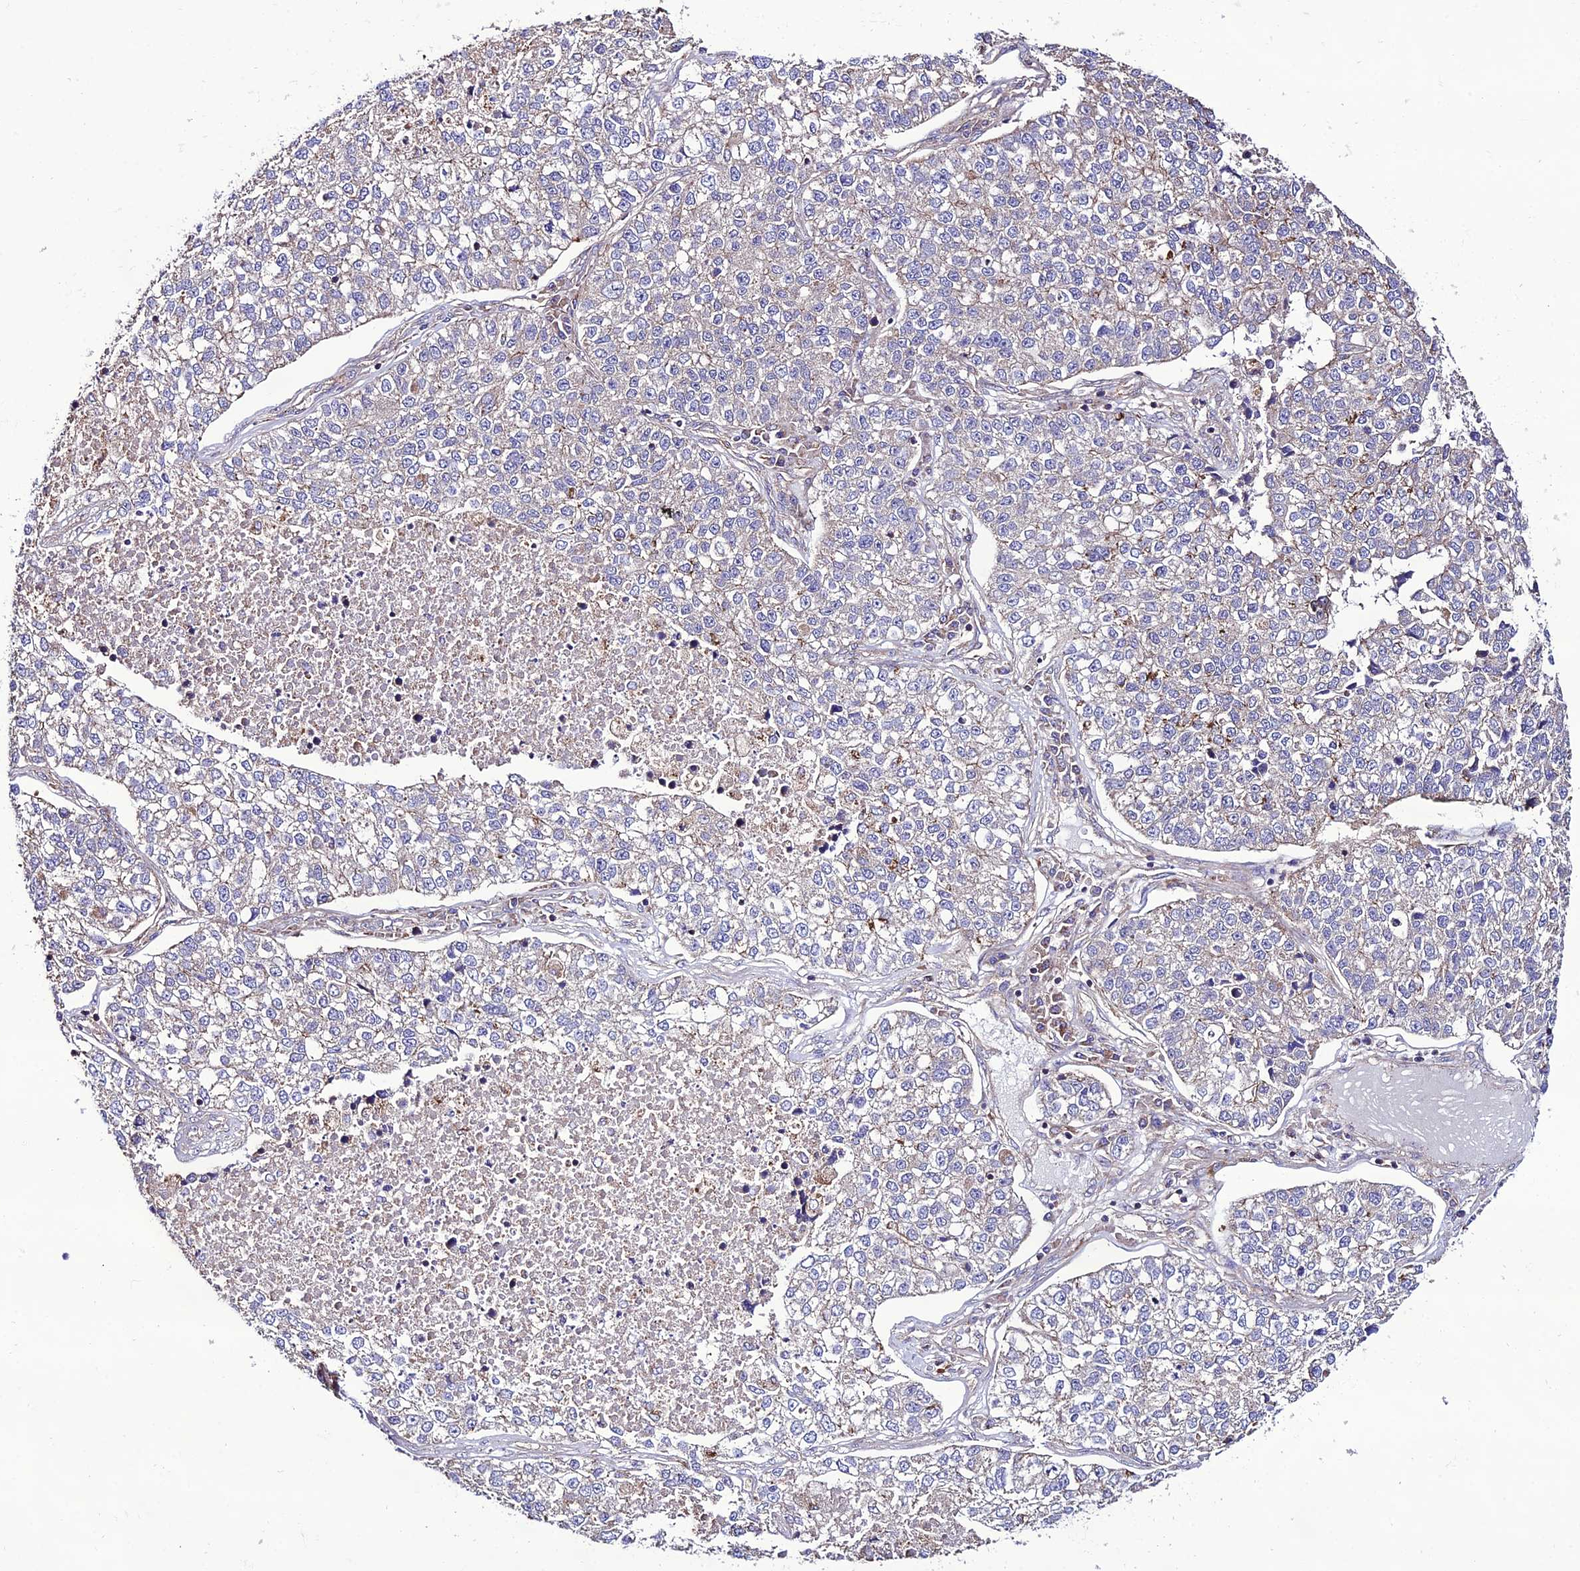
{"staining": {"intensity": "negative", "quantity": "none", "location": "none"}, "tissue": "lung cancer", "cell_type": "Tumor cells", "image_type": "cancer", "snomed": [{"axis": "morphology", "description": "Adenocarcinoma, NOS"}, {"axis": "topography", "description": "Lung"}], "caption": "Immunohistochemistry photomicrograph of lung adenocarcinoma stained for a protein (brown), which shows no staining in tumor cells.", "gene": "PPIL3", "patient": {"sex": "male", "age": 49}}